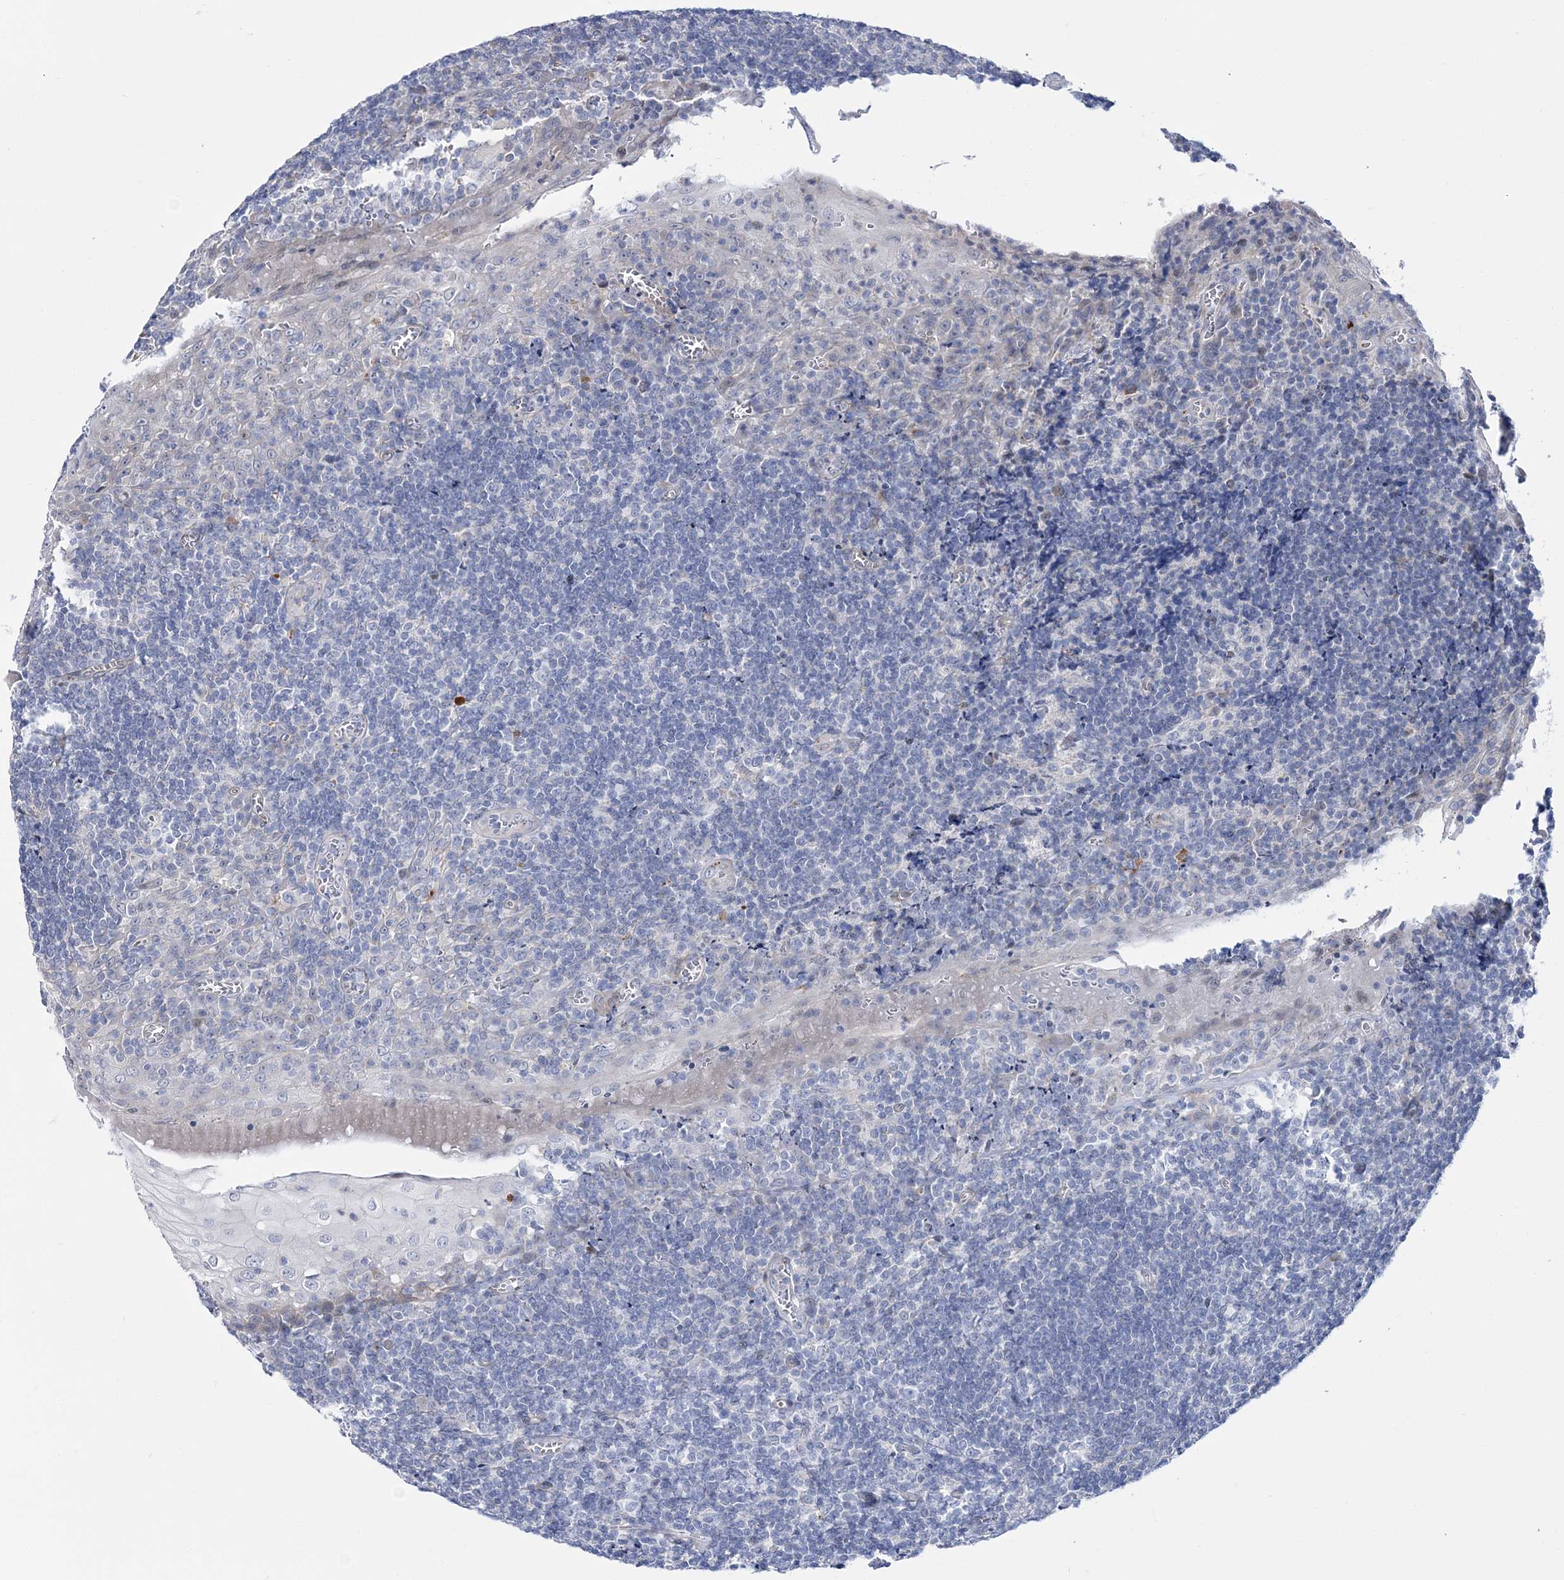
{"staining": {"intensity": "negative", "quantity": "none", "location": "none"}, "tissue": "tonsil", "cell_type": "Germinal center cells", "image_type": "normal", "snomed": [{"axis": "morphology", "description": "Normal tissue, NOS"}, {"axis": "topography", "description": "Tonsil"}], "caption": "DAB immunohistochemical staining of unremarkable human tonsil demonstrates no significant positivity in germinal center cells. (DAB (3,3'-diaminobenzidine) immunohistochemistry (IHC) visualized using brightfield microscopy, high magnification).", "gene": "ANO1", "patient": {"sex": "male", "age": 37}}